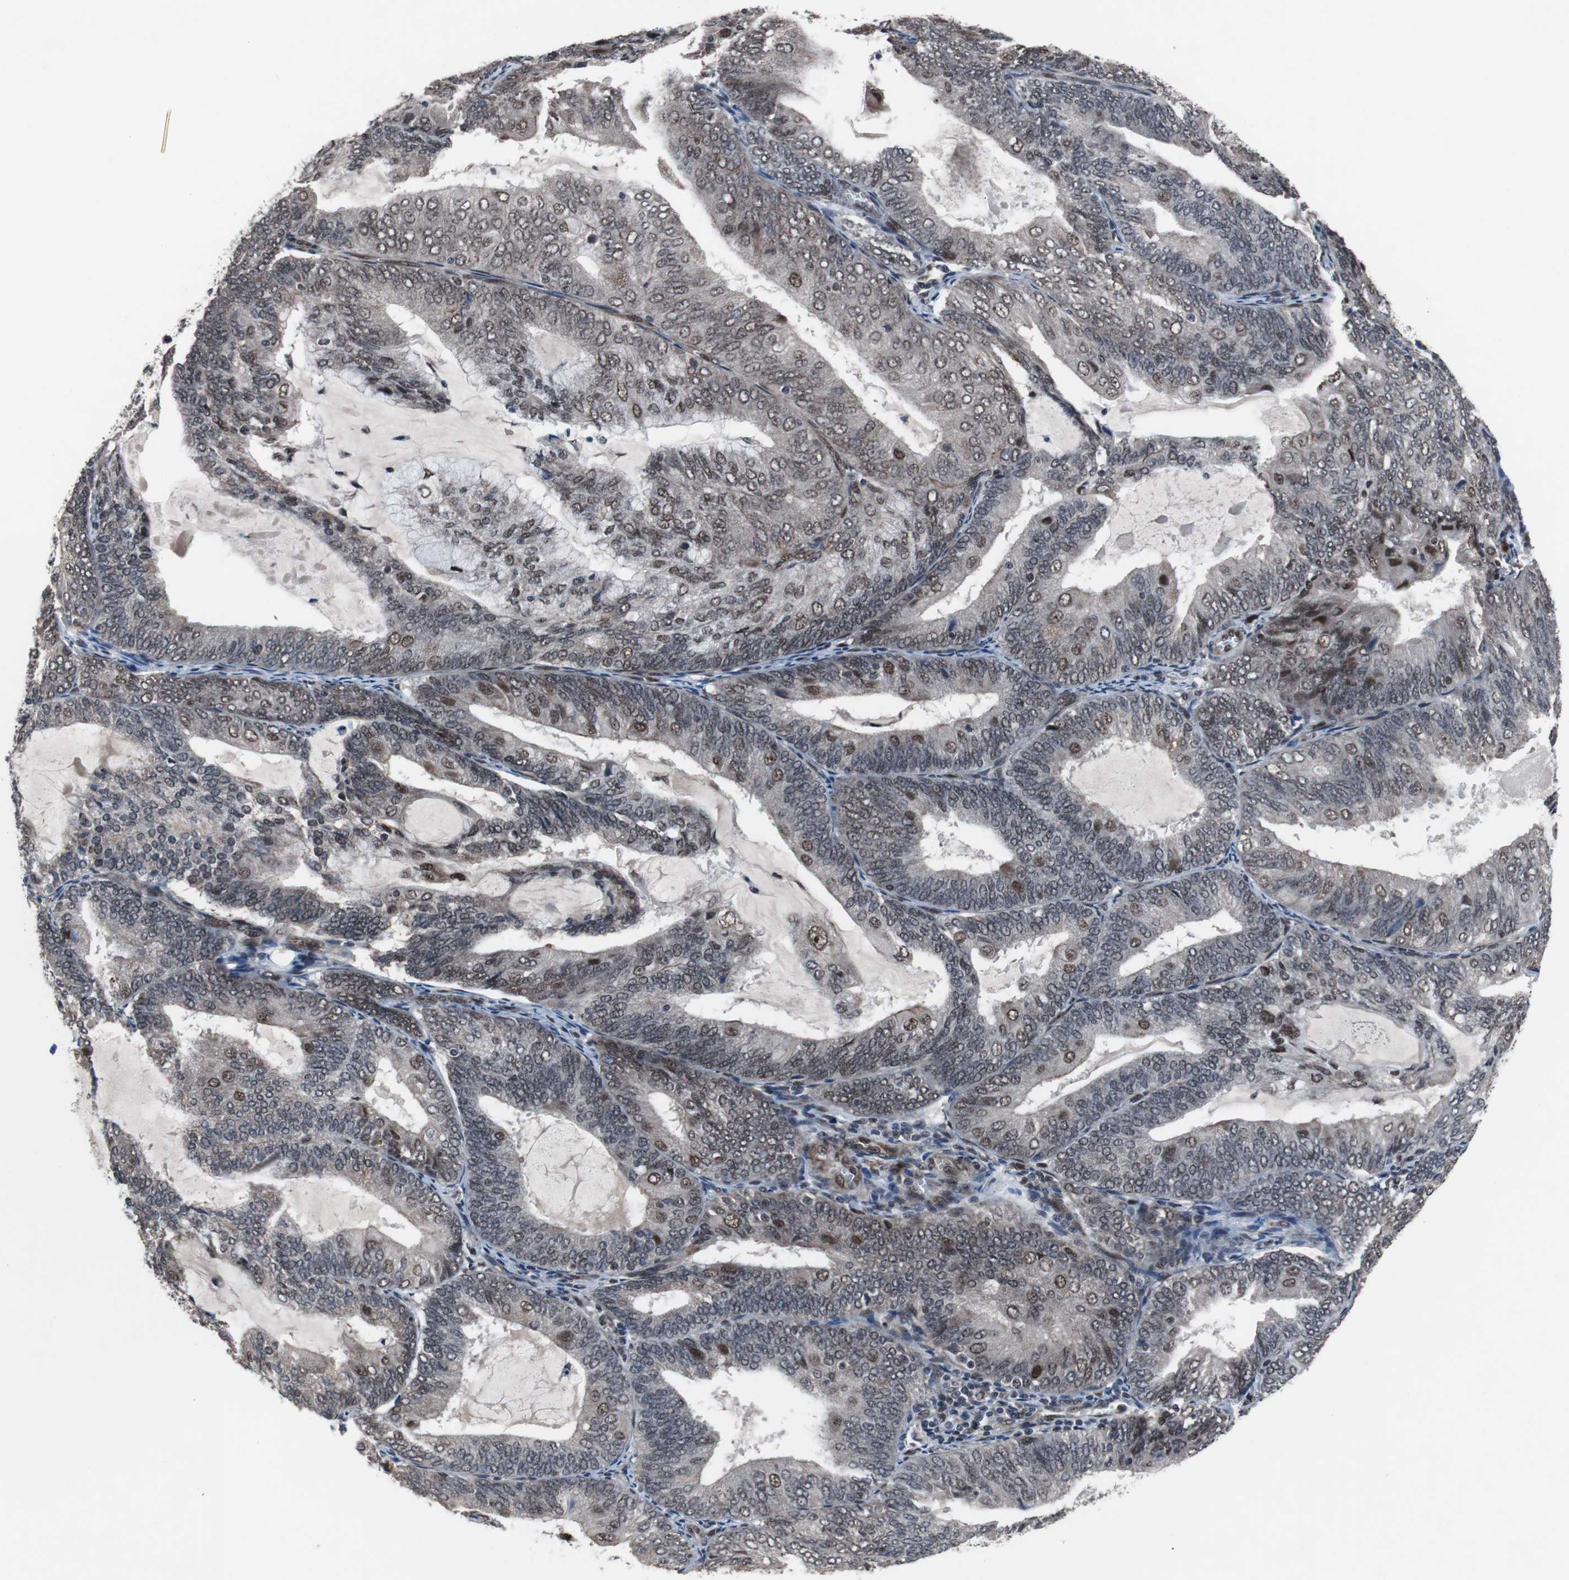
{"staining": {"intensity": "moderate", "quantity": "<25%", "location": "nuclear"}, "tissue": "endometrial cancer", "cell_type": "Tumor cells", "image_type": "cancer", "snomed": [{"axis": "morphology", "description": "Adenocarcinoma, NOS"}, {"axis": "topography", "description": "Endometrium"}], "caption": "Immunohistochemical staining of endometrial cancer displays low levels of moderate nuclear protein expression in about <25% of tumor cells. The staining is performed using DAB (3,3'-diaminobenzidine) brown chromogen to label protein expression. The nuclei are counter-stained blue using hematoxylin.", "gene": "GTF2F2", "patient": {"sex": "female", "age": 81}}